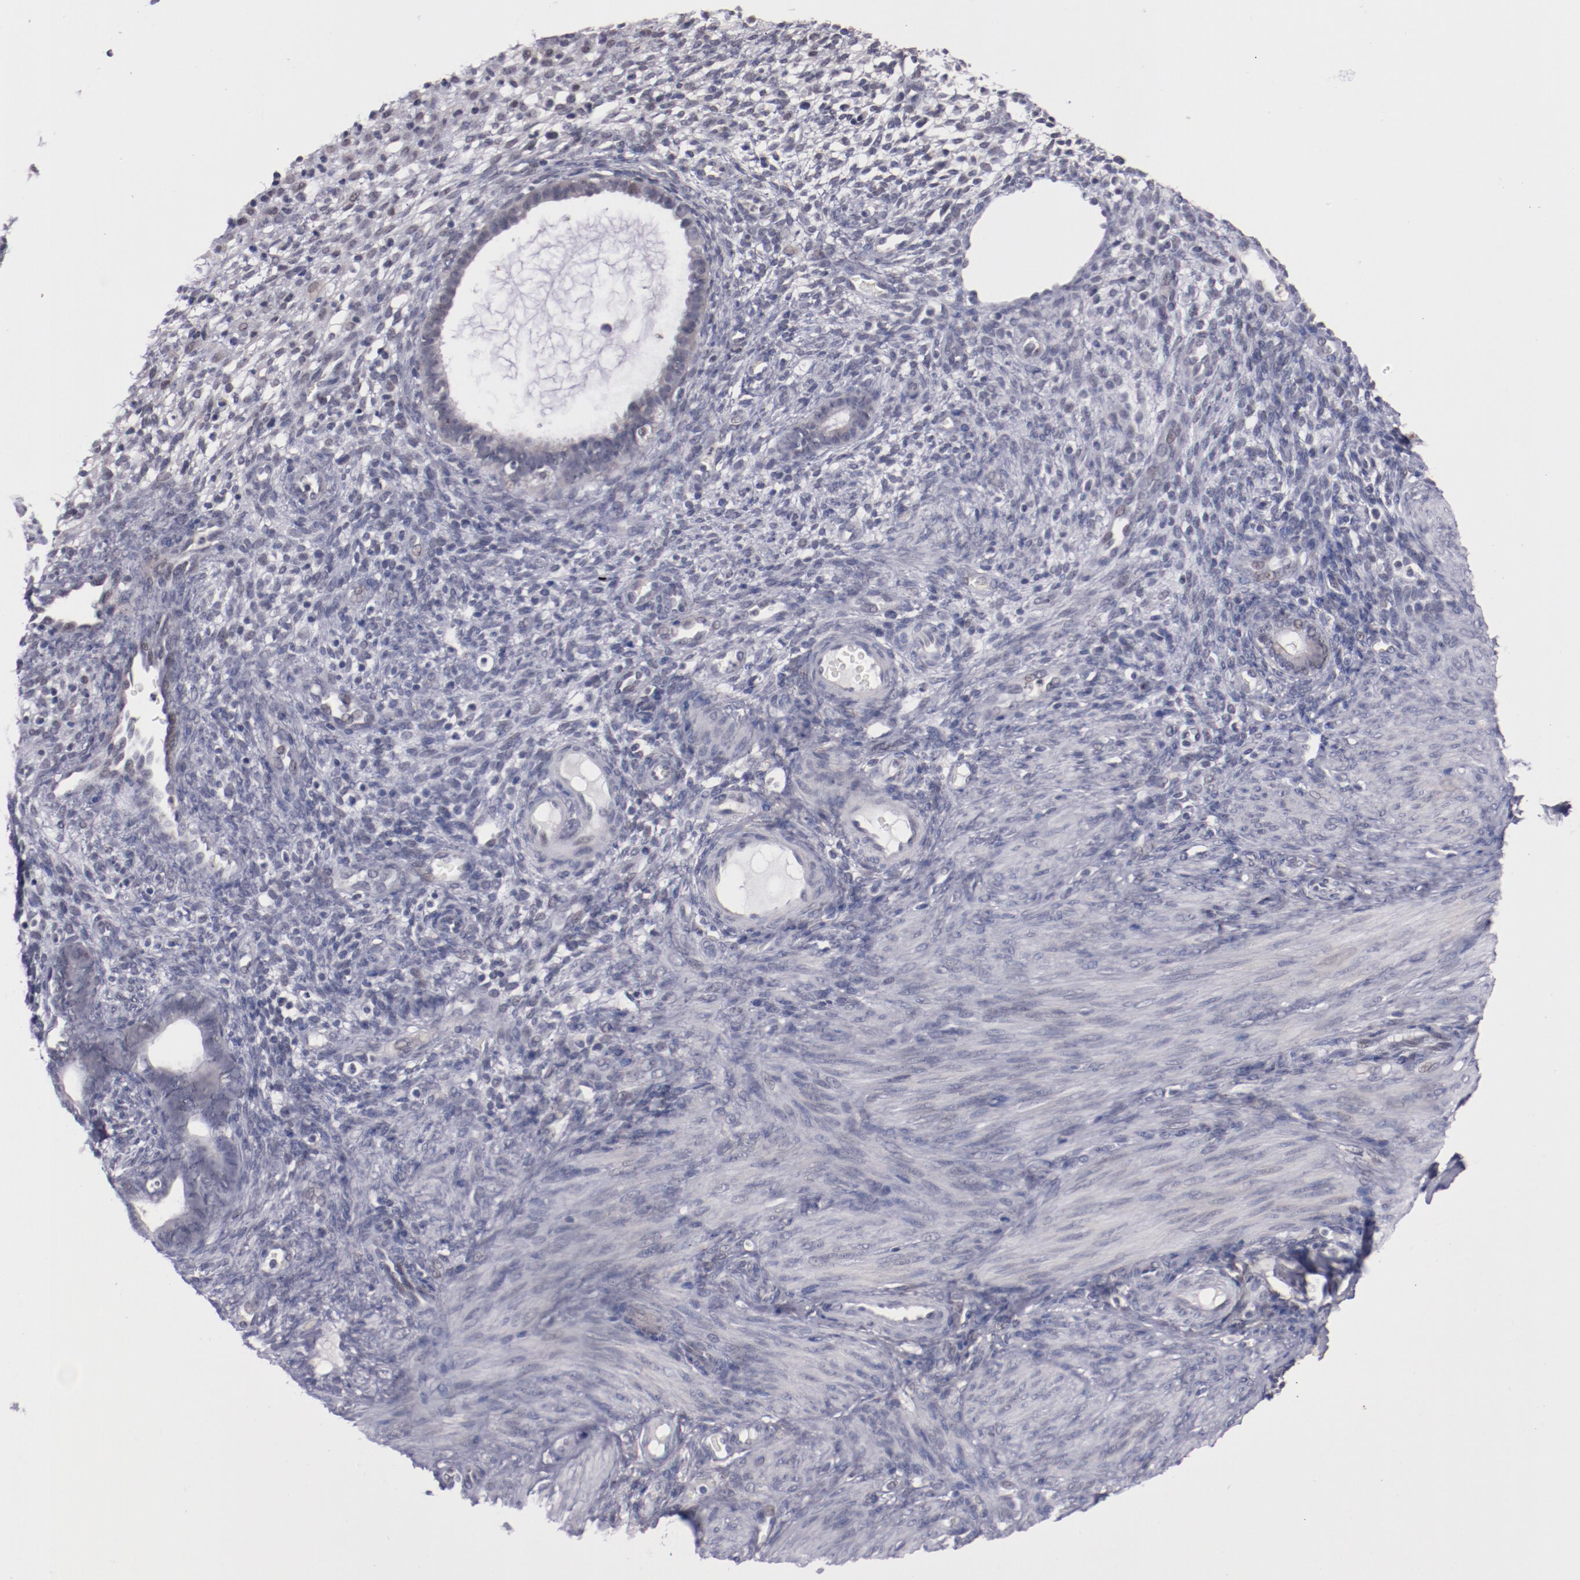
{"staining": {"intensity": "negative", "quantity": "none", "location": "none"}, "tissue": "endometrium", "cell_type": "Cells in endometrial stroma", "image_type": "normal", "snomed": [{"axis": "morphology", "description": "Normal tissue, NOS"}, {"axis": "topography", "description": "Endometrium"}], "caption": "An immunohistochemistry image of normal endometrium is shown. There is no staining in cells in endometrial stroma of endometrium.", "gene": "SYP", "patient": {"sex": "female", "age": 72}}